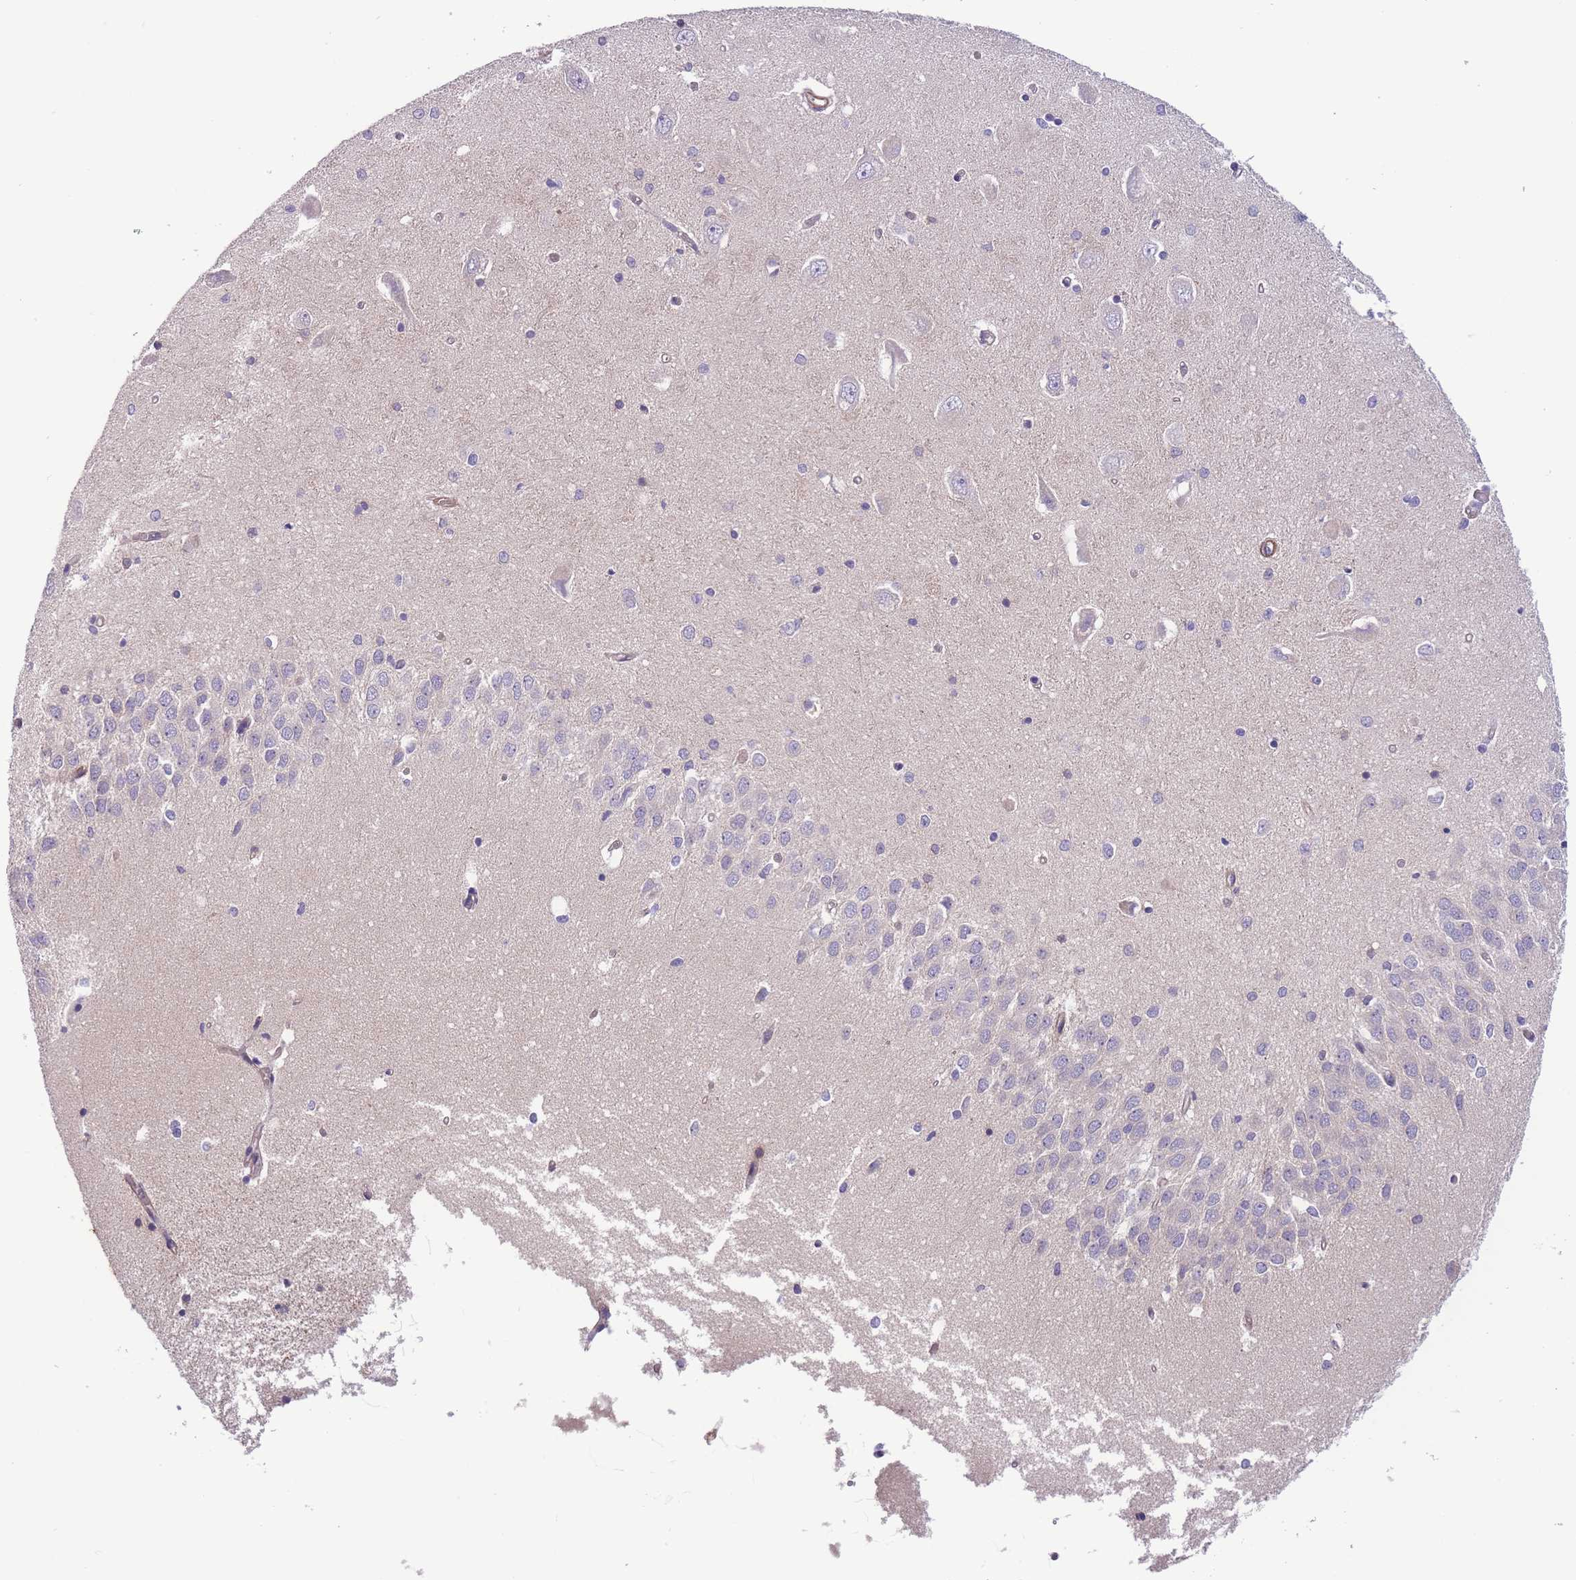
{"staining": {"intensity": "negative", "quantity": "none", "location": "none"}, "tissue": "hippocampus", "cell_type": "Glial cells", "image_type": "normal", "snomed": [{"axis": "morphology", "description": "Normal tissue, NOS"}, {"axis": "topography", "description": "Hippocampus"}], "caption": "An IHC image of normal hippocampus is shown. There is no staining in glial cells of hippocampus.", "gene": "FAM124A", "patient": {"sex": "male", "age": 45}}